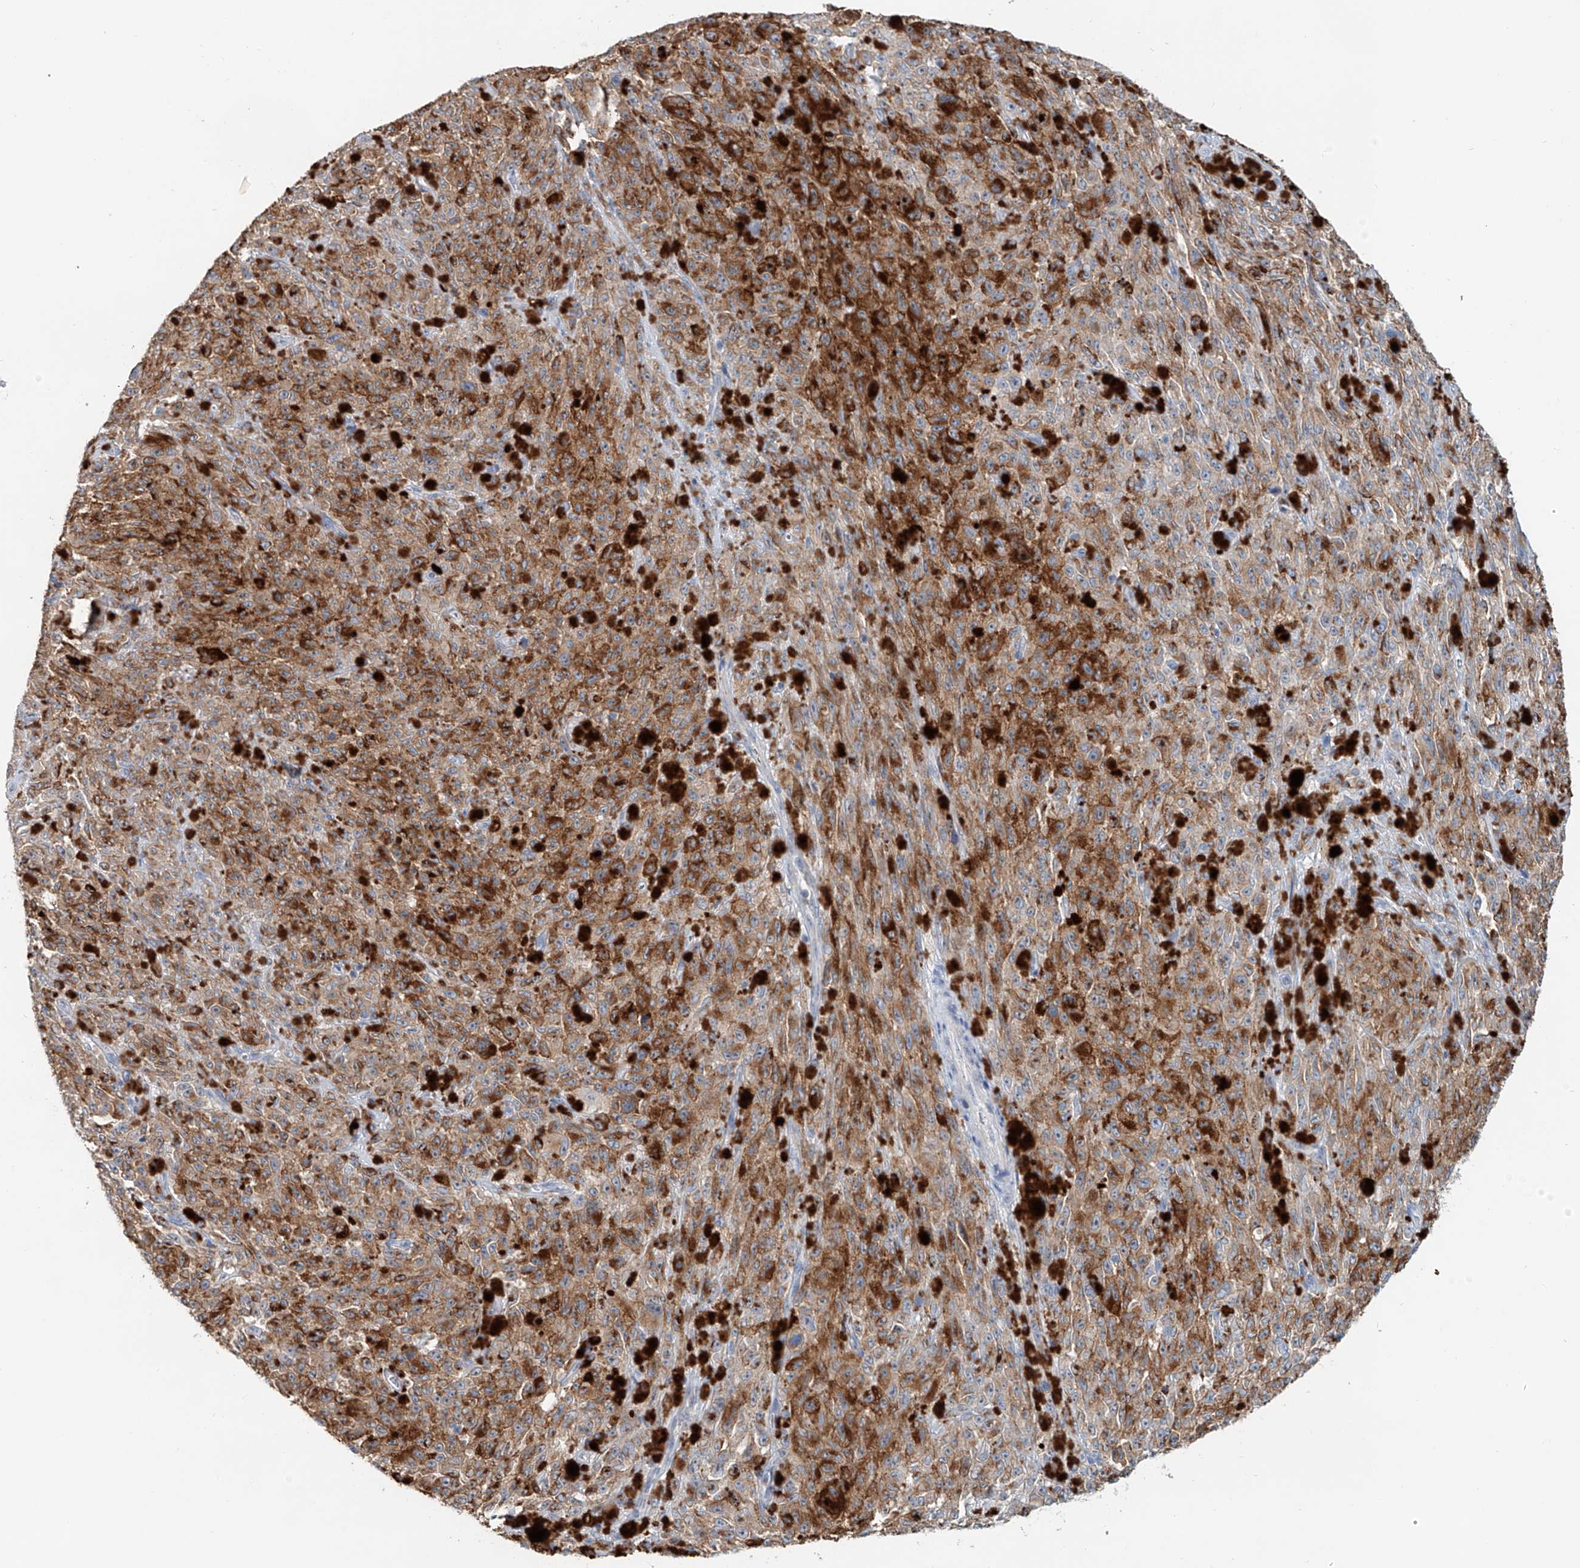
{"staining": {"intensity": "moderate", "quantity": ">75%", "location": "cytoplasmic/membranous"}, "tissue": "melanoma", "cell_type": "Tumor cells", "image_type": "cancer", "snomed": [{"axis": "morphology", "description": "Malignant melanoma, NOS"}, {"axis": "topography", "description": "Skin"}], "caption": "Melanoma stained for a protein shows moderate cytoplasmic/membranous positivity in tumor cells.", "gene": "TRIM47", "patient": {"sex": "female", "age": 82}}